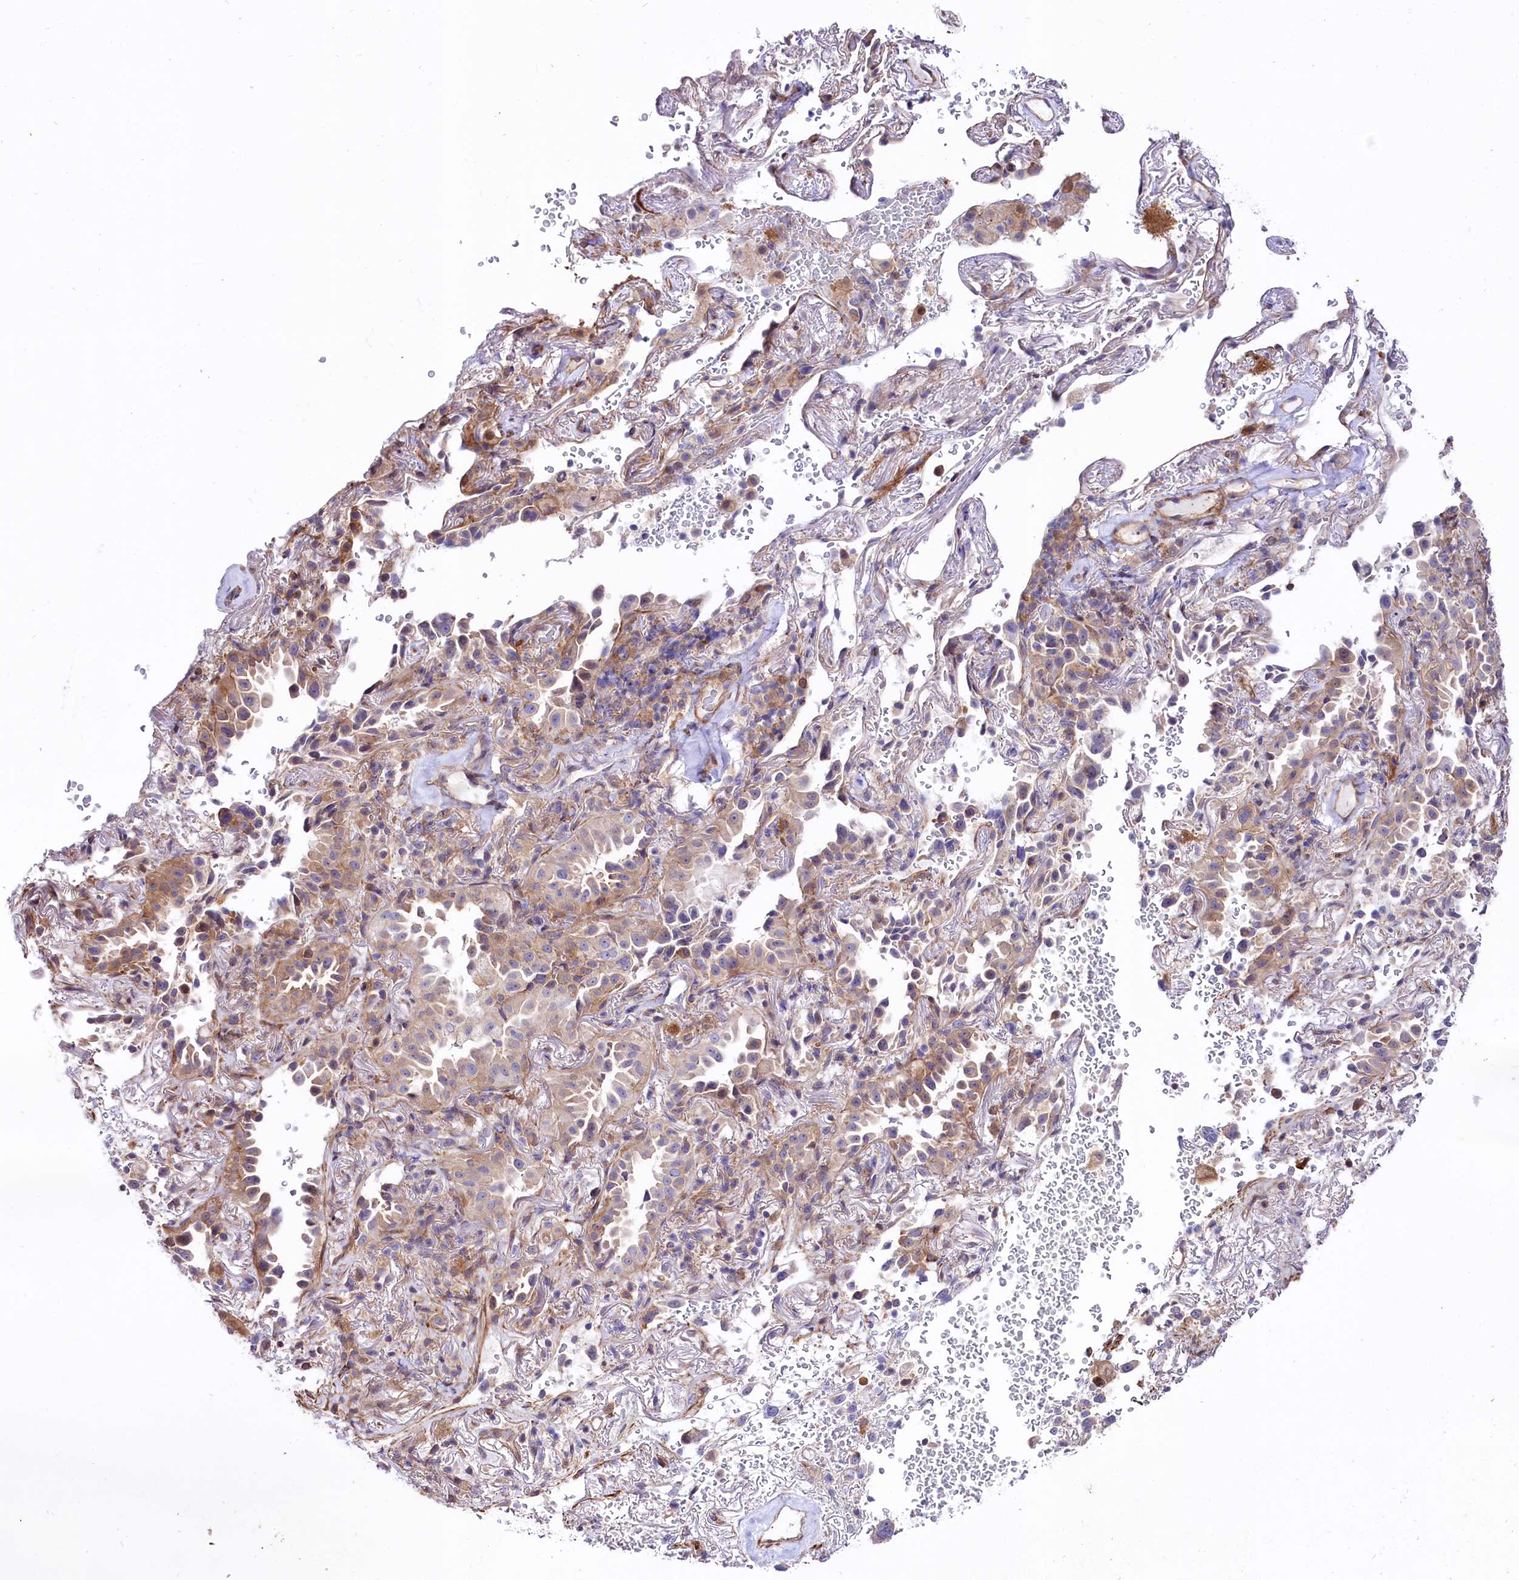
{"staining": {"intensity": "weak", "quantity": "25%-75%", "location": "cytoplasmic/membranous"}, "tissue": "lung cancer", "cell_type": "Tumor cells", "image_type": "cancer", "snomed": [{"axis": "morphology", "description": "Adenocarcinoma, NOS"}, {"axis": "topography", "description": "Lung"}], "caption": "Immunohistochemical staining of adenocarcinoma (lung) shows low levels of weak cytoplasmic/membranous expression in about 25%-75% of tumor cells.", "gene": "FCHSD2", "patient": {"sex": "female", "age": 69}}